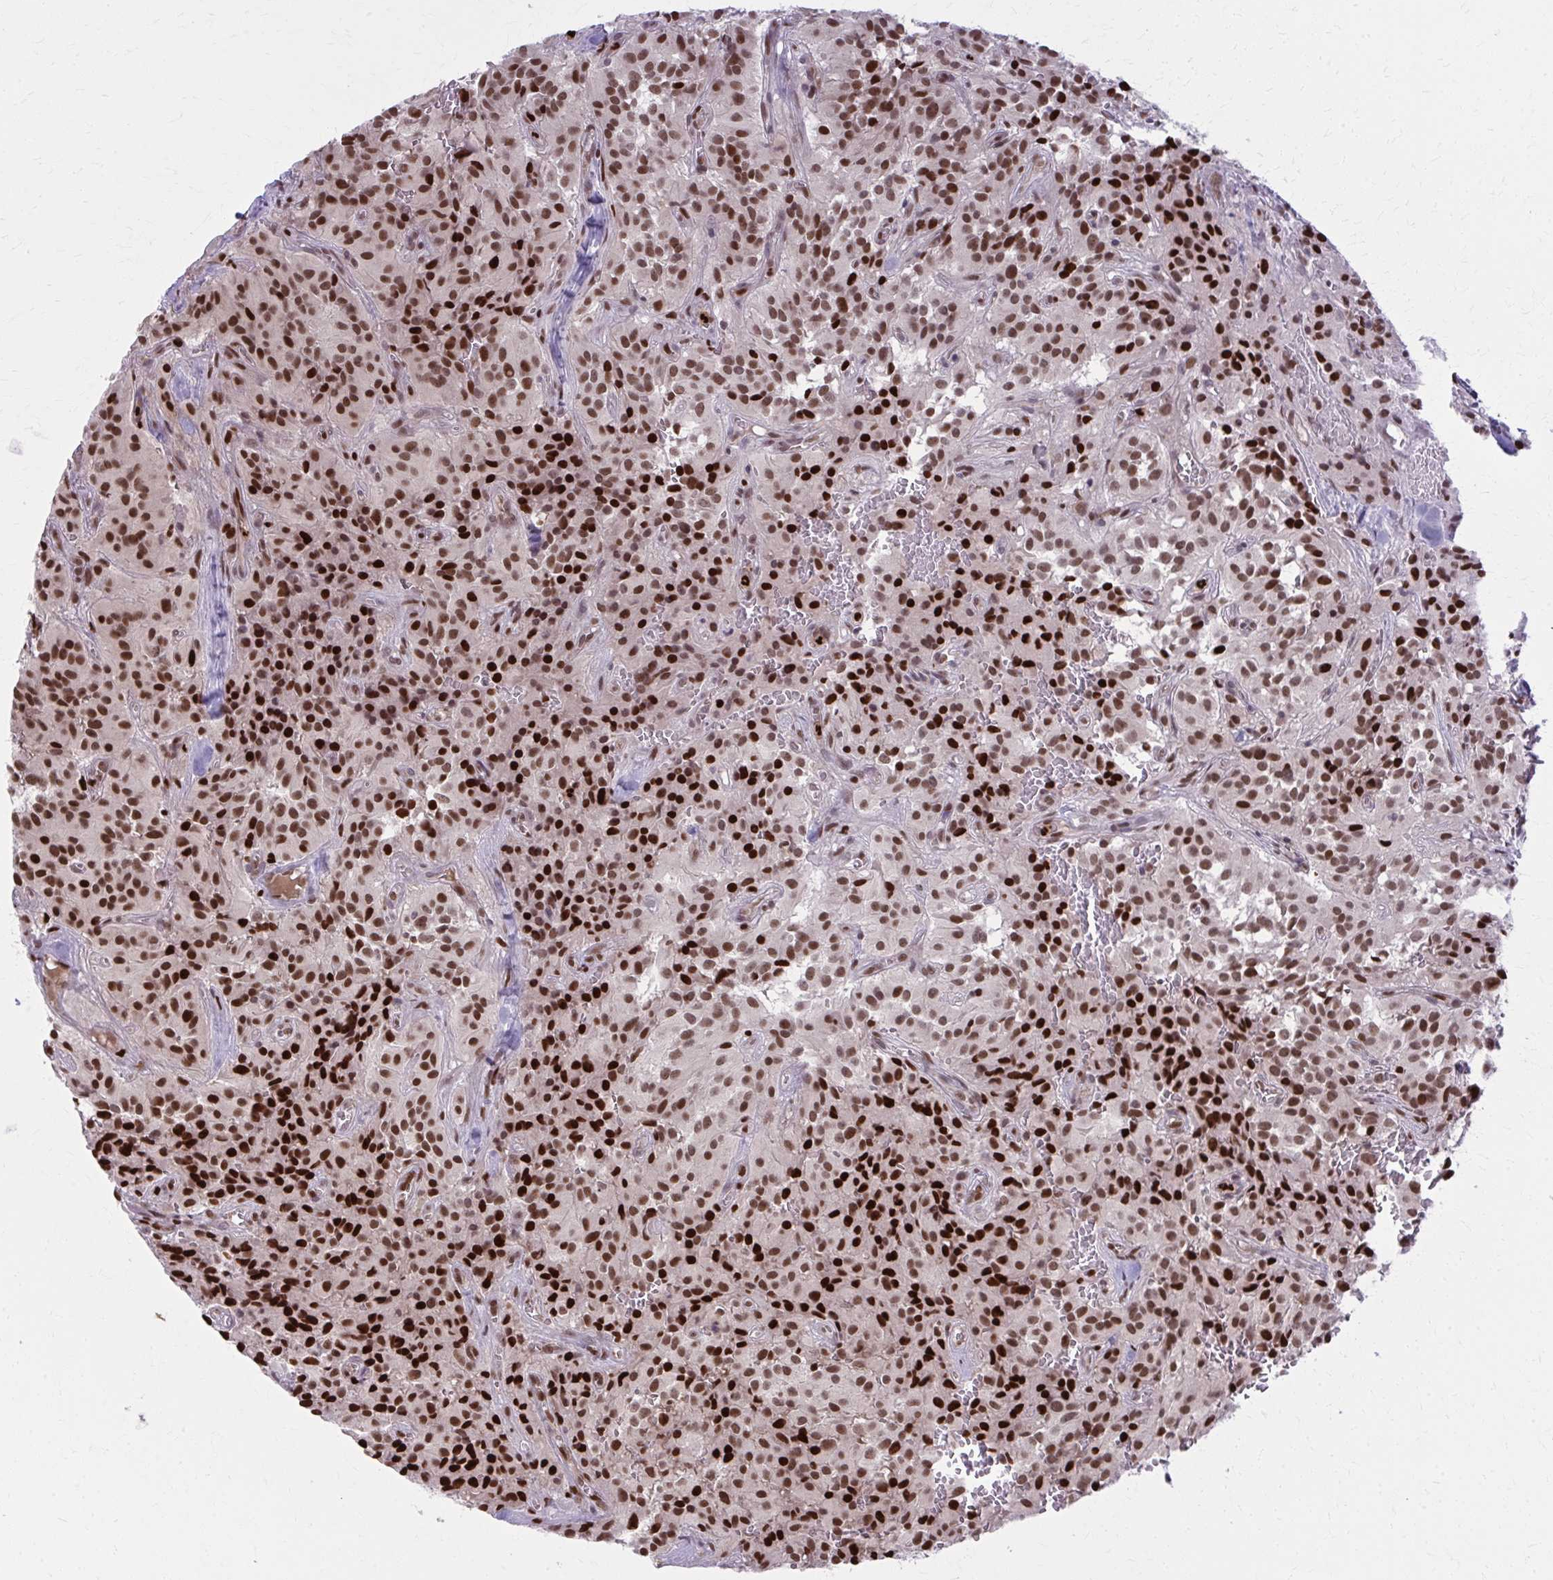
{"staining": {"intensity": "strong", "quantity": ">75%", "location": "nuclear"}, "tissue": "glioma", "cell_type": "Tumor cells", "image_type": "cancer", "snomed": [{"axis": "morphology", "description": "Glioma, malignant, Low grade"}, {"axis": "topography", "description": "Brain"}], "caption": "Protein expression analysis of glioma demonstrates strong nuclear expression in approximately >75% of tumor cells. The staining was performed using DAB (3,3'-diaminobenzidine), with brown indicating positive protein expression. Nuclei are stained blue with hematoxylin.", "gene": "ZNF559", "patient": {"sex": "male", "age": 42}}